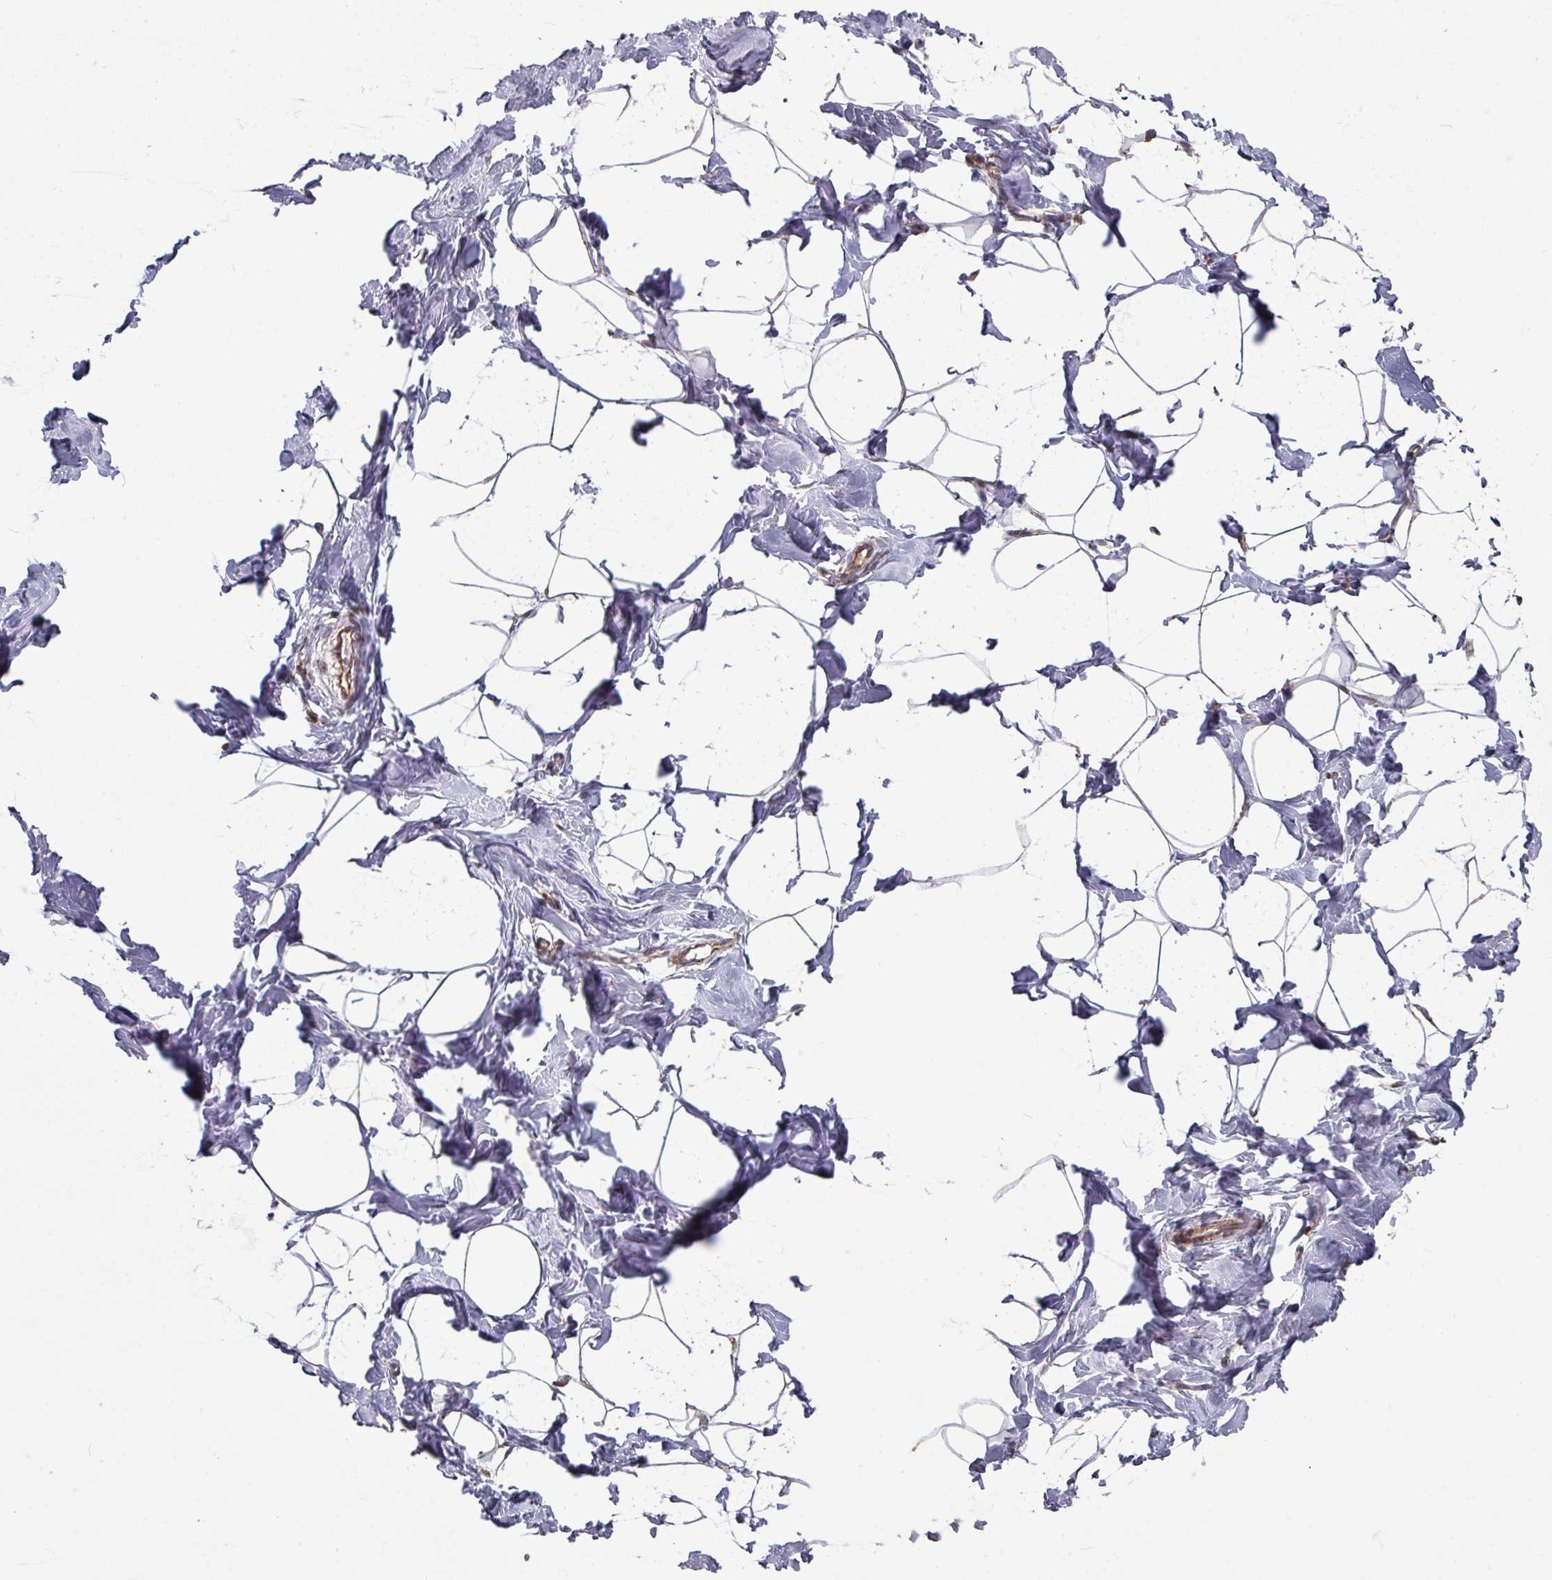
{"staining": {"intensity": "negative", "quantity": "none", "location": "none"}, "tissue": "breast", "cell_type": "Adipocytes", "image_type": "normal", "snomed": [{"axis": "morphology", "description": "Normal tissue, NOS"}, {"axis": "topography", "description": "Breast"}], "caption": "High magnification brightfield microscopy of benign breast stained with DAB (brown) and counterstained with hematoxylin (blue): adipocytes show no significant staining. Brightfield microscopy of immunohistochemistry (IHC) stained with DAB (3,3'-diaminobenzidine) (brown) and hematoxylin (blue), captured at high magnification.", "gene": "COX7C", "patient": {"sex": "female", "age": 23}}